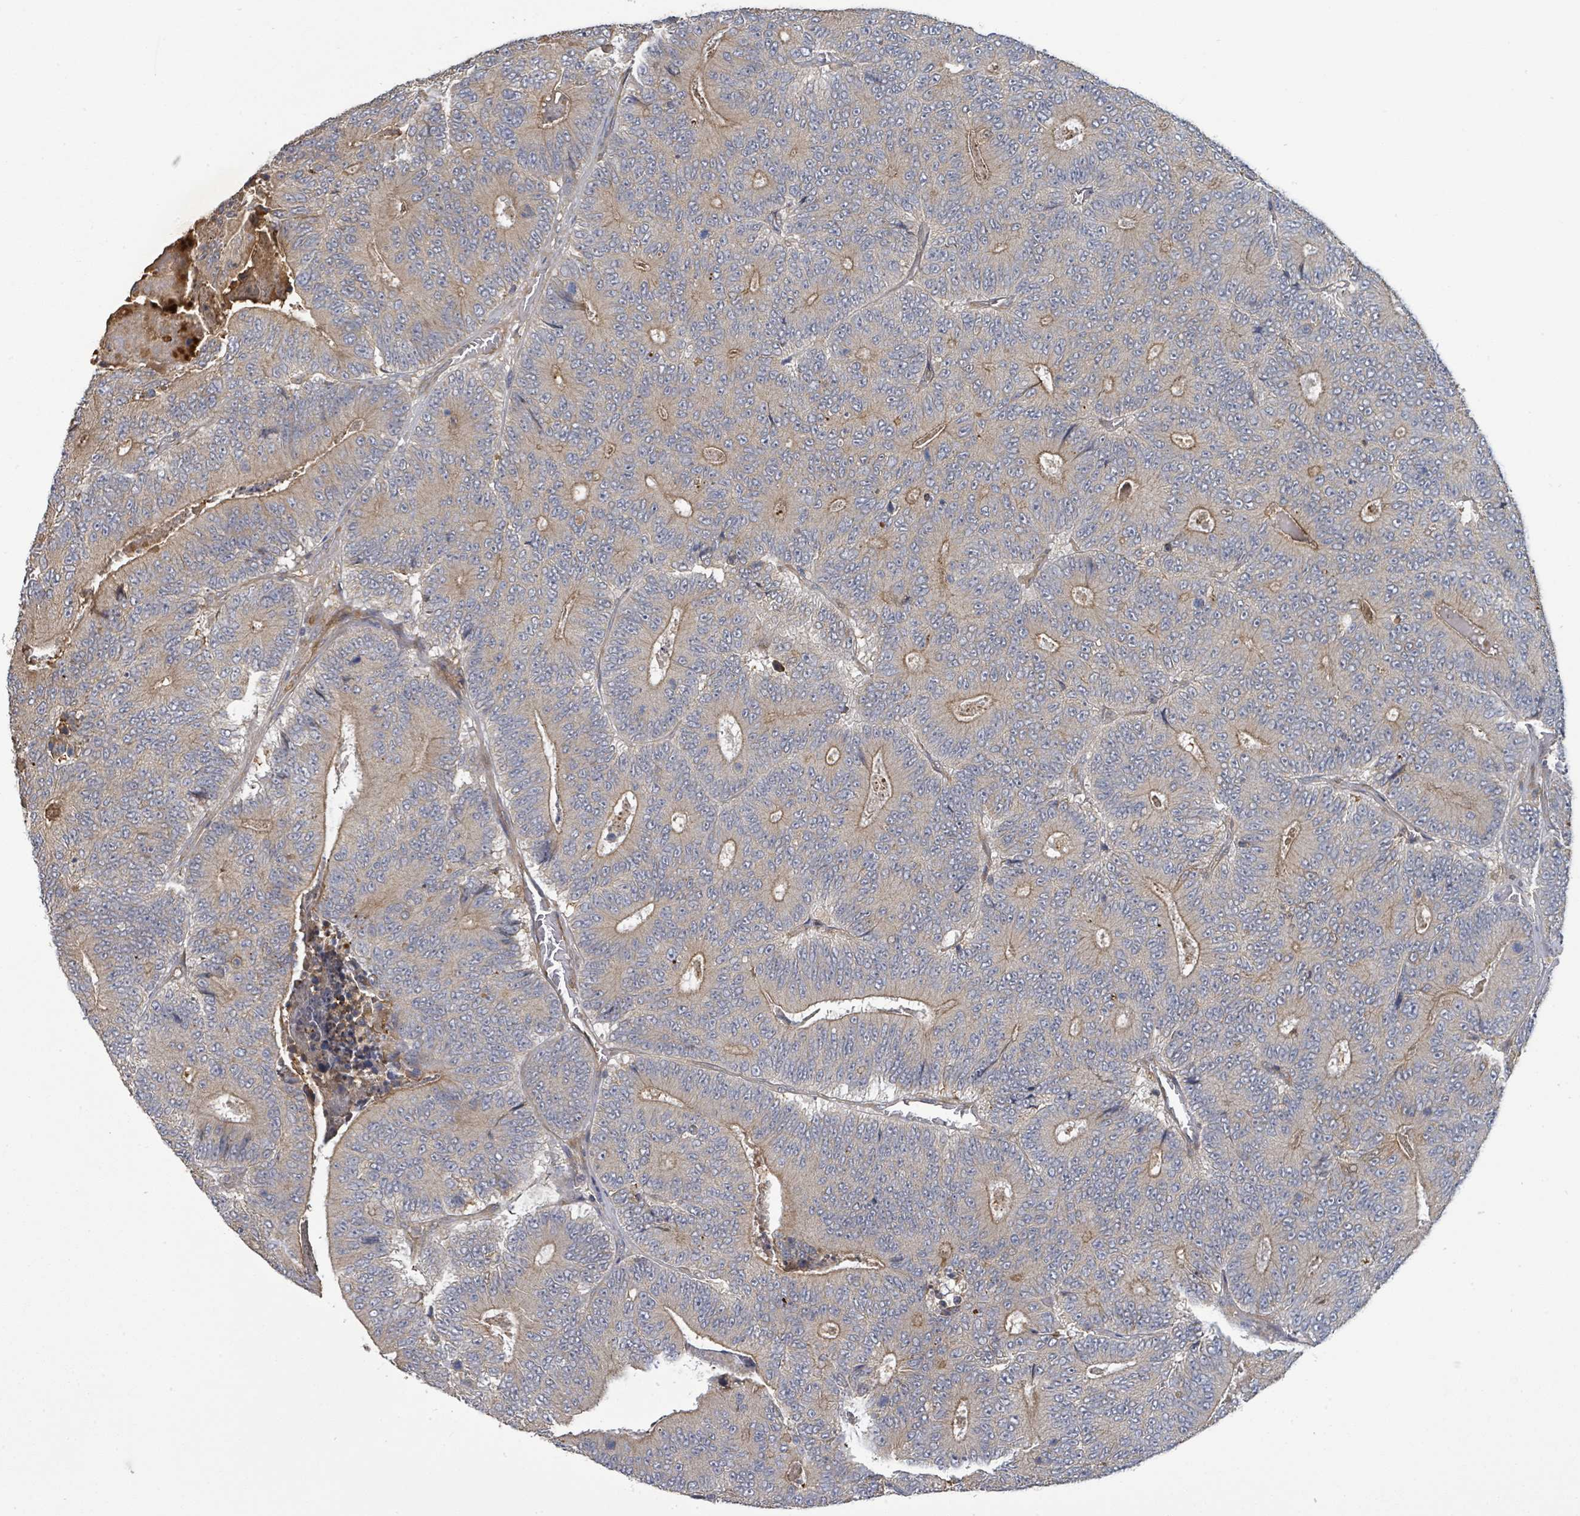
{"staining": {"intensity": "moderate", "quantity": "<25%", "location": "cytoplasmic/membranous"}, "tissue": "colorectal cancer", "cell_type": "Tumor cells", "image_type": "cancer", "snomed": [{"axis": "morphology", "description": "Adenocarcinoma, NOS"}, {"axis": "topography", "description": "Colon"}], "caption": "Moderate cytoplasmic/membranous positivity for a protein is identified in about <25% of tumor cells of colorectal cancer using immunohistochemistry.", "gene": "STARD4", "patient": {"sex": "male", "age": 83}}